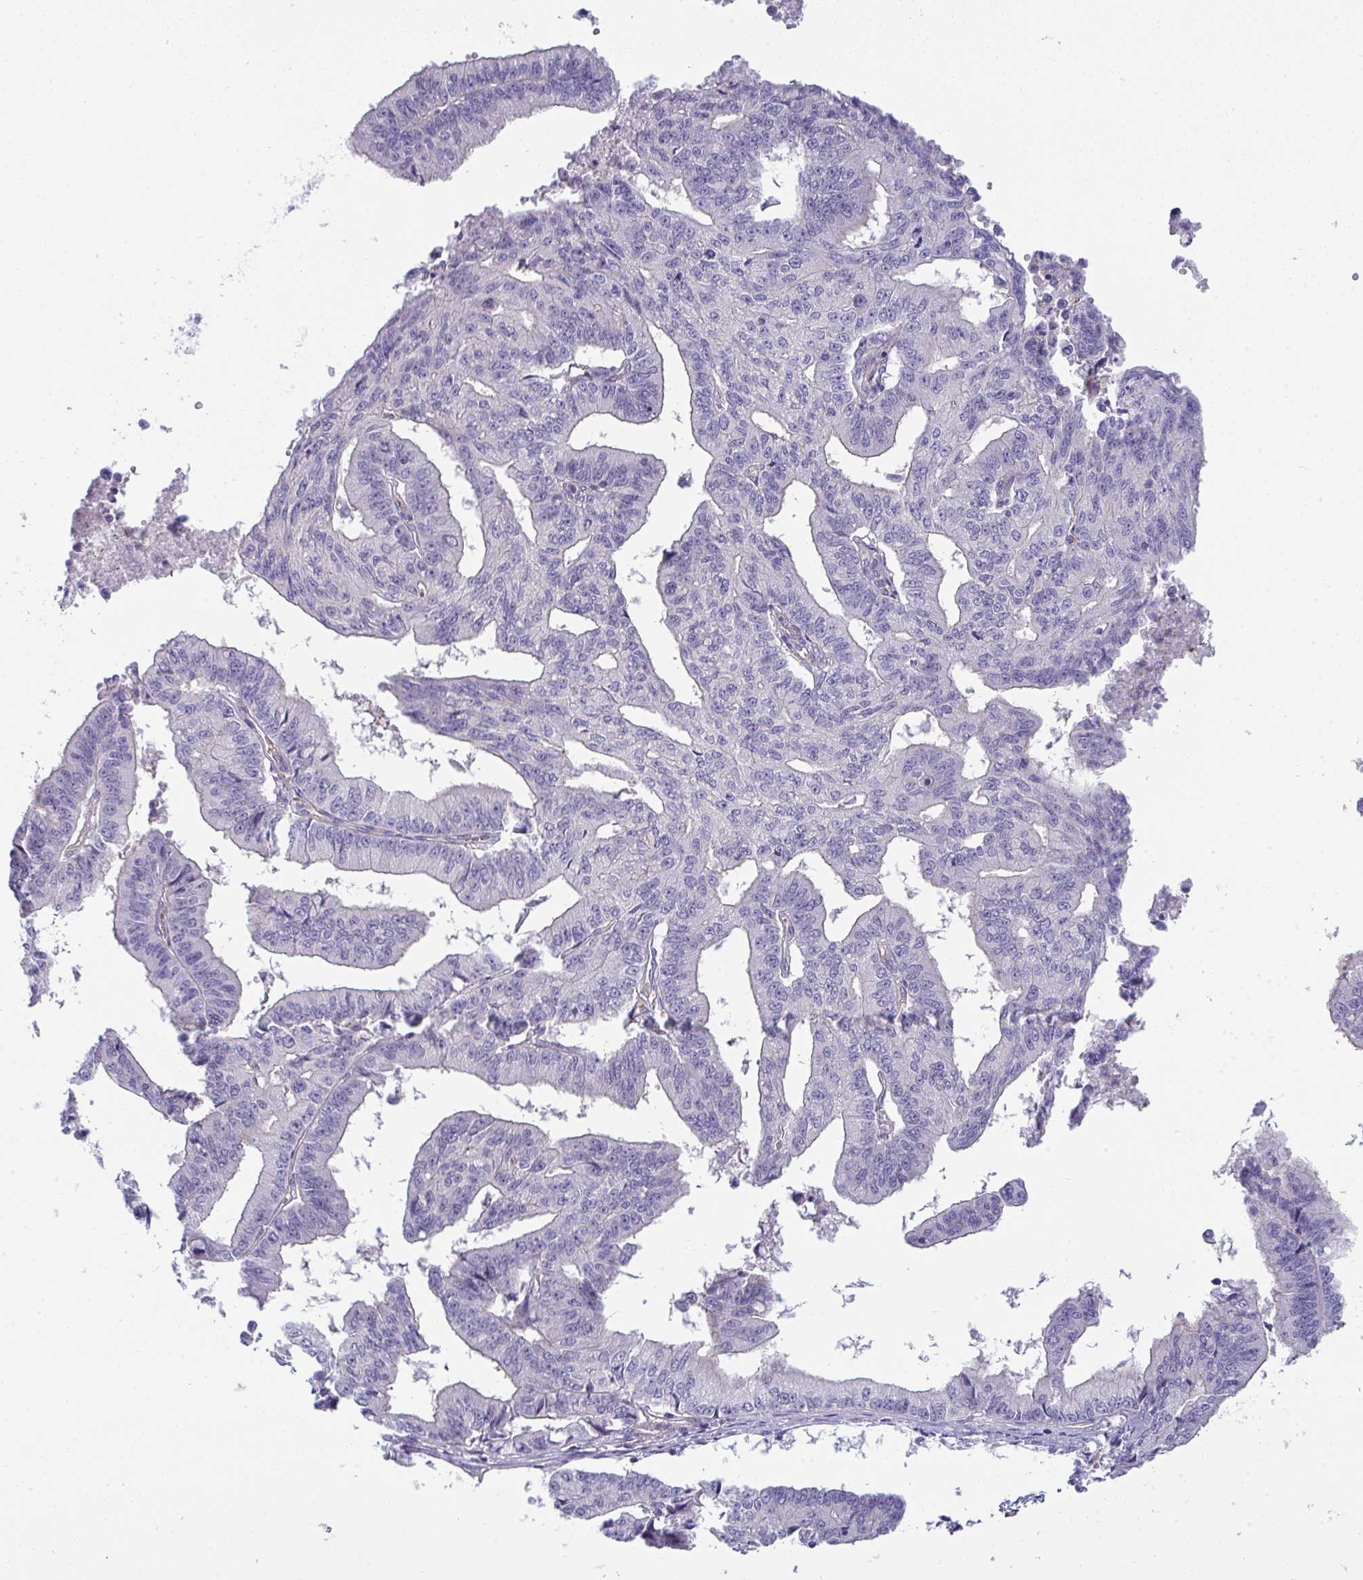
{"staining": {"intensity": "negative", "quantity": "none", "location": "none"}, "tissue": "endometrial cancer", "cell_type": "Tumor cells", "image_type": "cancer", "snomed": [{"axis": "morphology", "description": "Adenocarcinoma, NOS"}, {"axis": "topography", "description": "Endometrium"}], "caption": "Tumor cells are negative for protein expression in human adenocarcinoma (endometrial).", "gene": "MYL12A", "patient": {"sex": "female", "age": 65}}